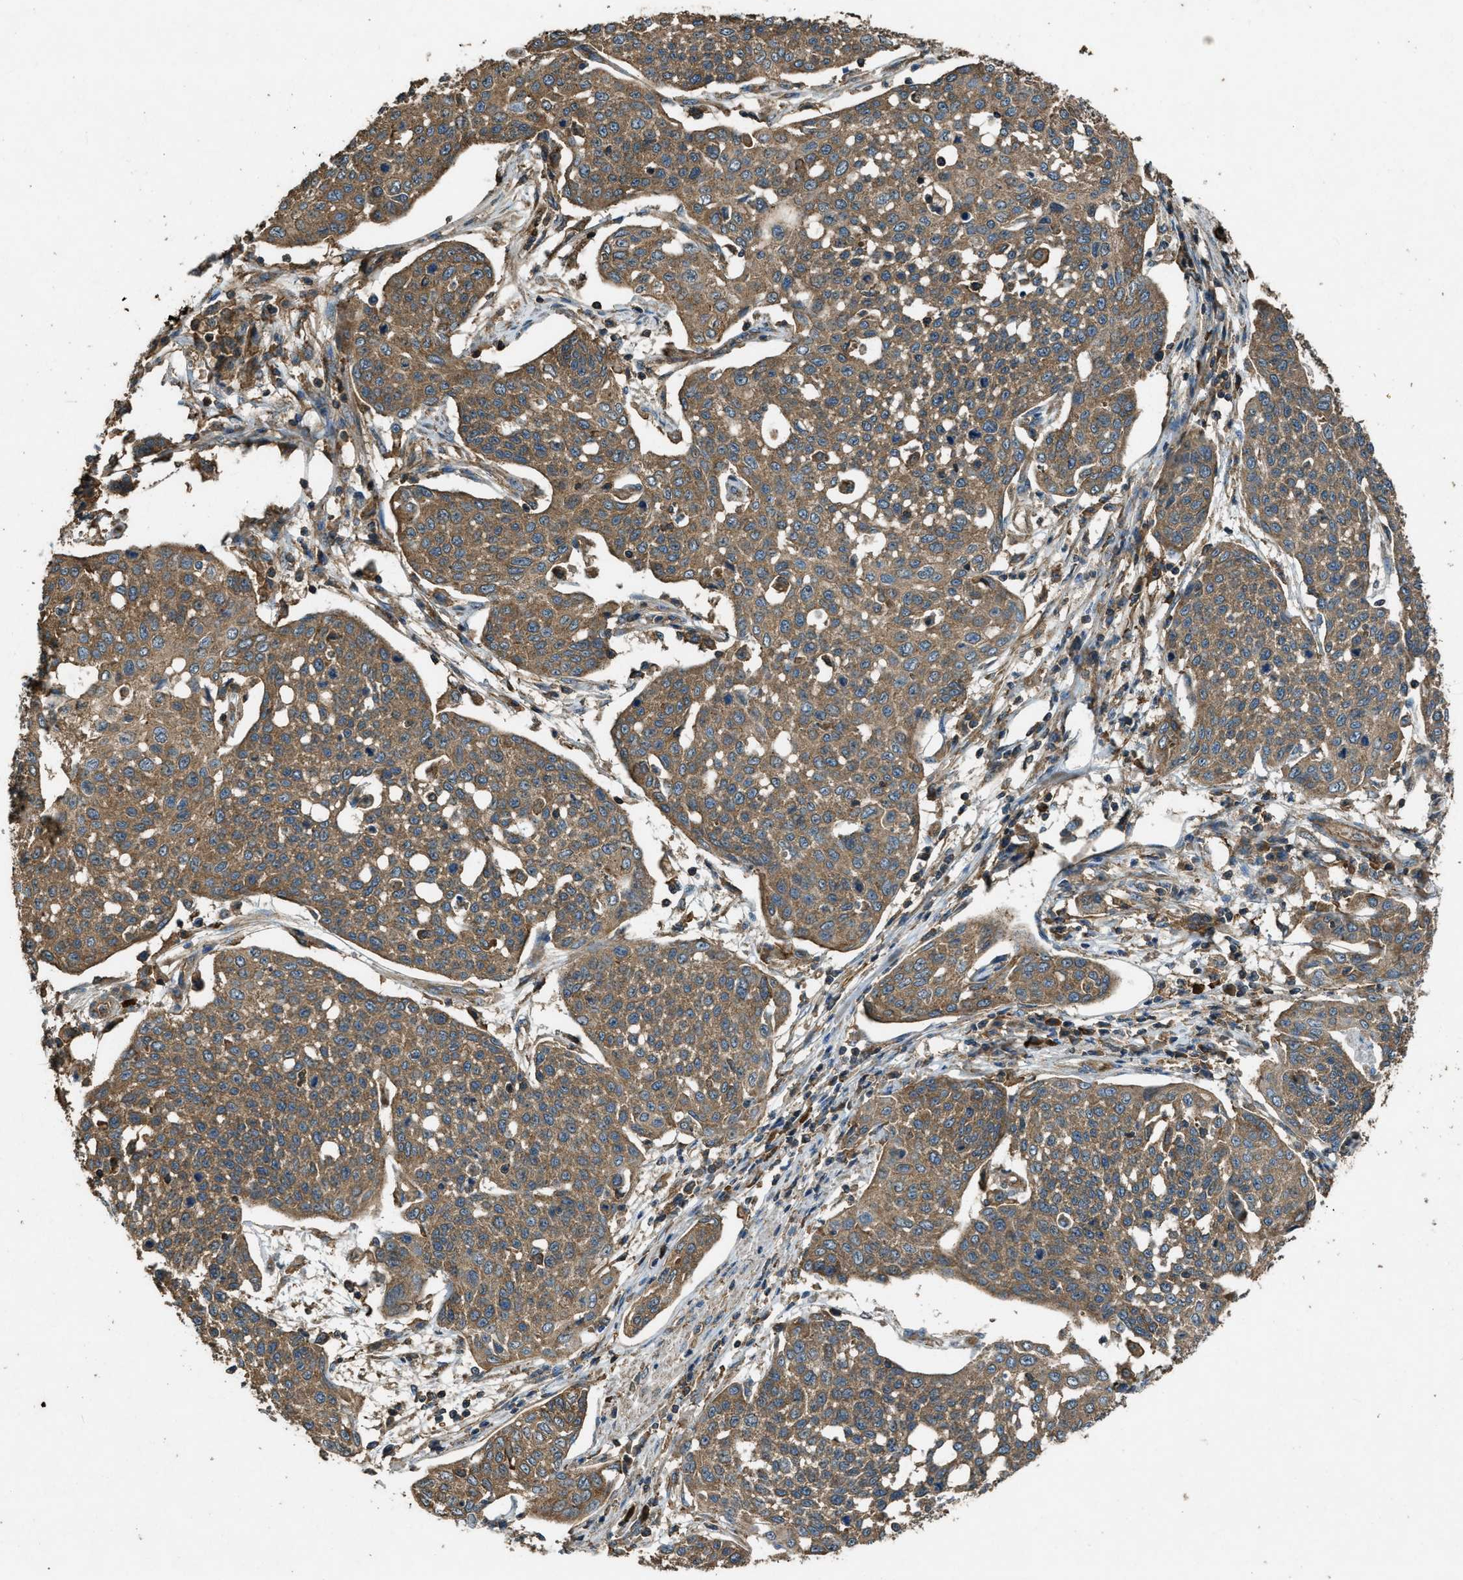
{"staining": {"intensity": "moderate", "quantity": ">75%", "location": "cytoplasmic/membranous"}, "tissue": "cervical cancer", "cell_type": "Tumor cells", "image_type": "cancer", "snomed": [{"axis": "morphology", "description": "Squamous cell carcinoma, NOS"}, {"axis": "topography", "description": "Cervix"}], "caption": "Protein staining of cervical squamous cell carcinoma tissue reveals moderate cytoplasmic/membranous positivity in approximately >75% of tumor cells.", "gene": "MAP3K8", "patient": {"sex": "female", "age": 34}}